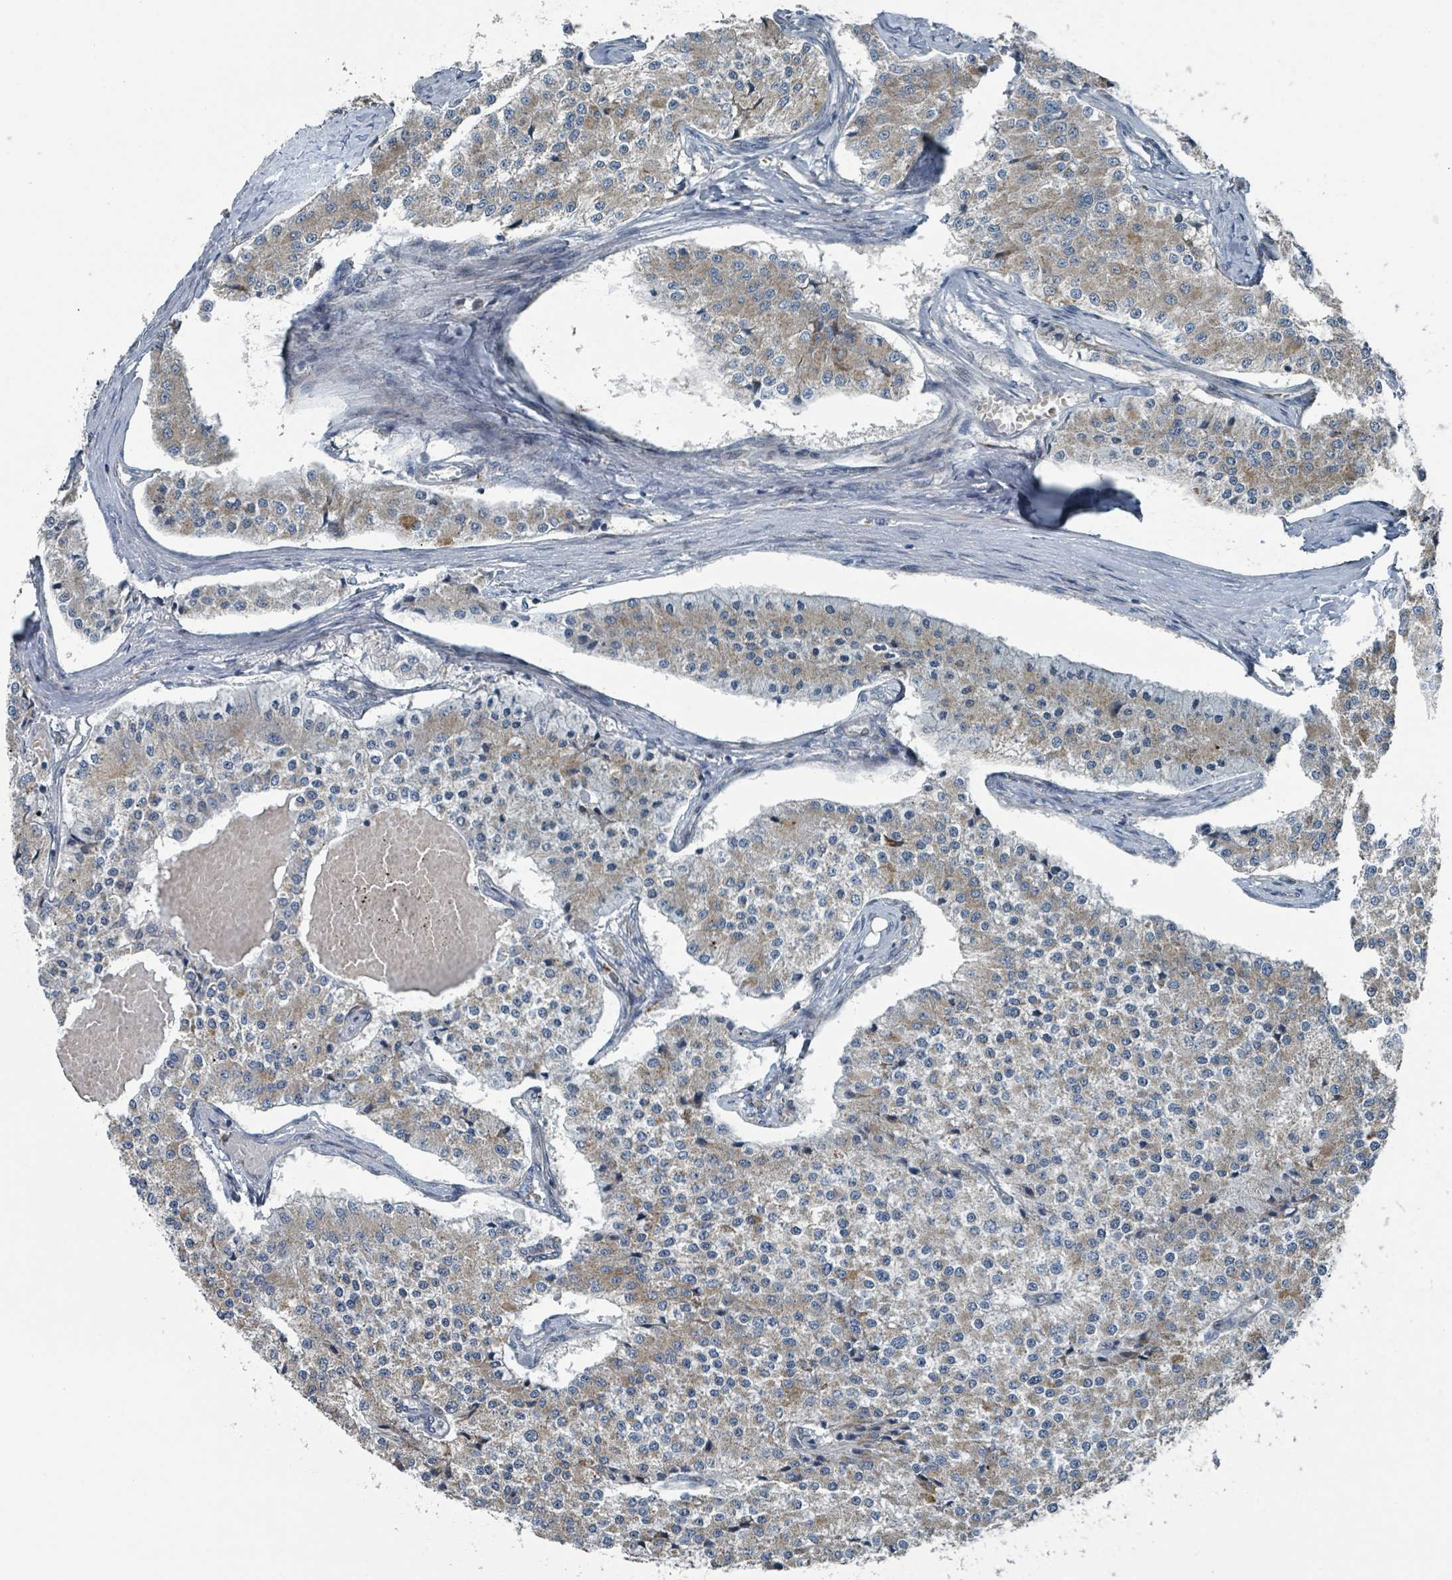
{"staining": {"intensity": "moderate", "quantity": "<25%", "location": "cytoplasmic/membranous"}, "tissue": "carcinoid", "cell_type": "Tumor cells", "image_type": "cancer", "snomed": [{"axis": "morphology", "description": "Carcinoid, malignant, NOS"}, {"axis": "topography", "description": "Colon"}], "caption": "About <25% of tumor cells in human carcinoid (malignant) display moderate cytoplasmic/membranous protein expression as visualized by brown immunohistochemical staining.", "gene": "DIPK2A", "patient": {"sex": "female", "age": 52}}